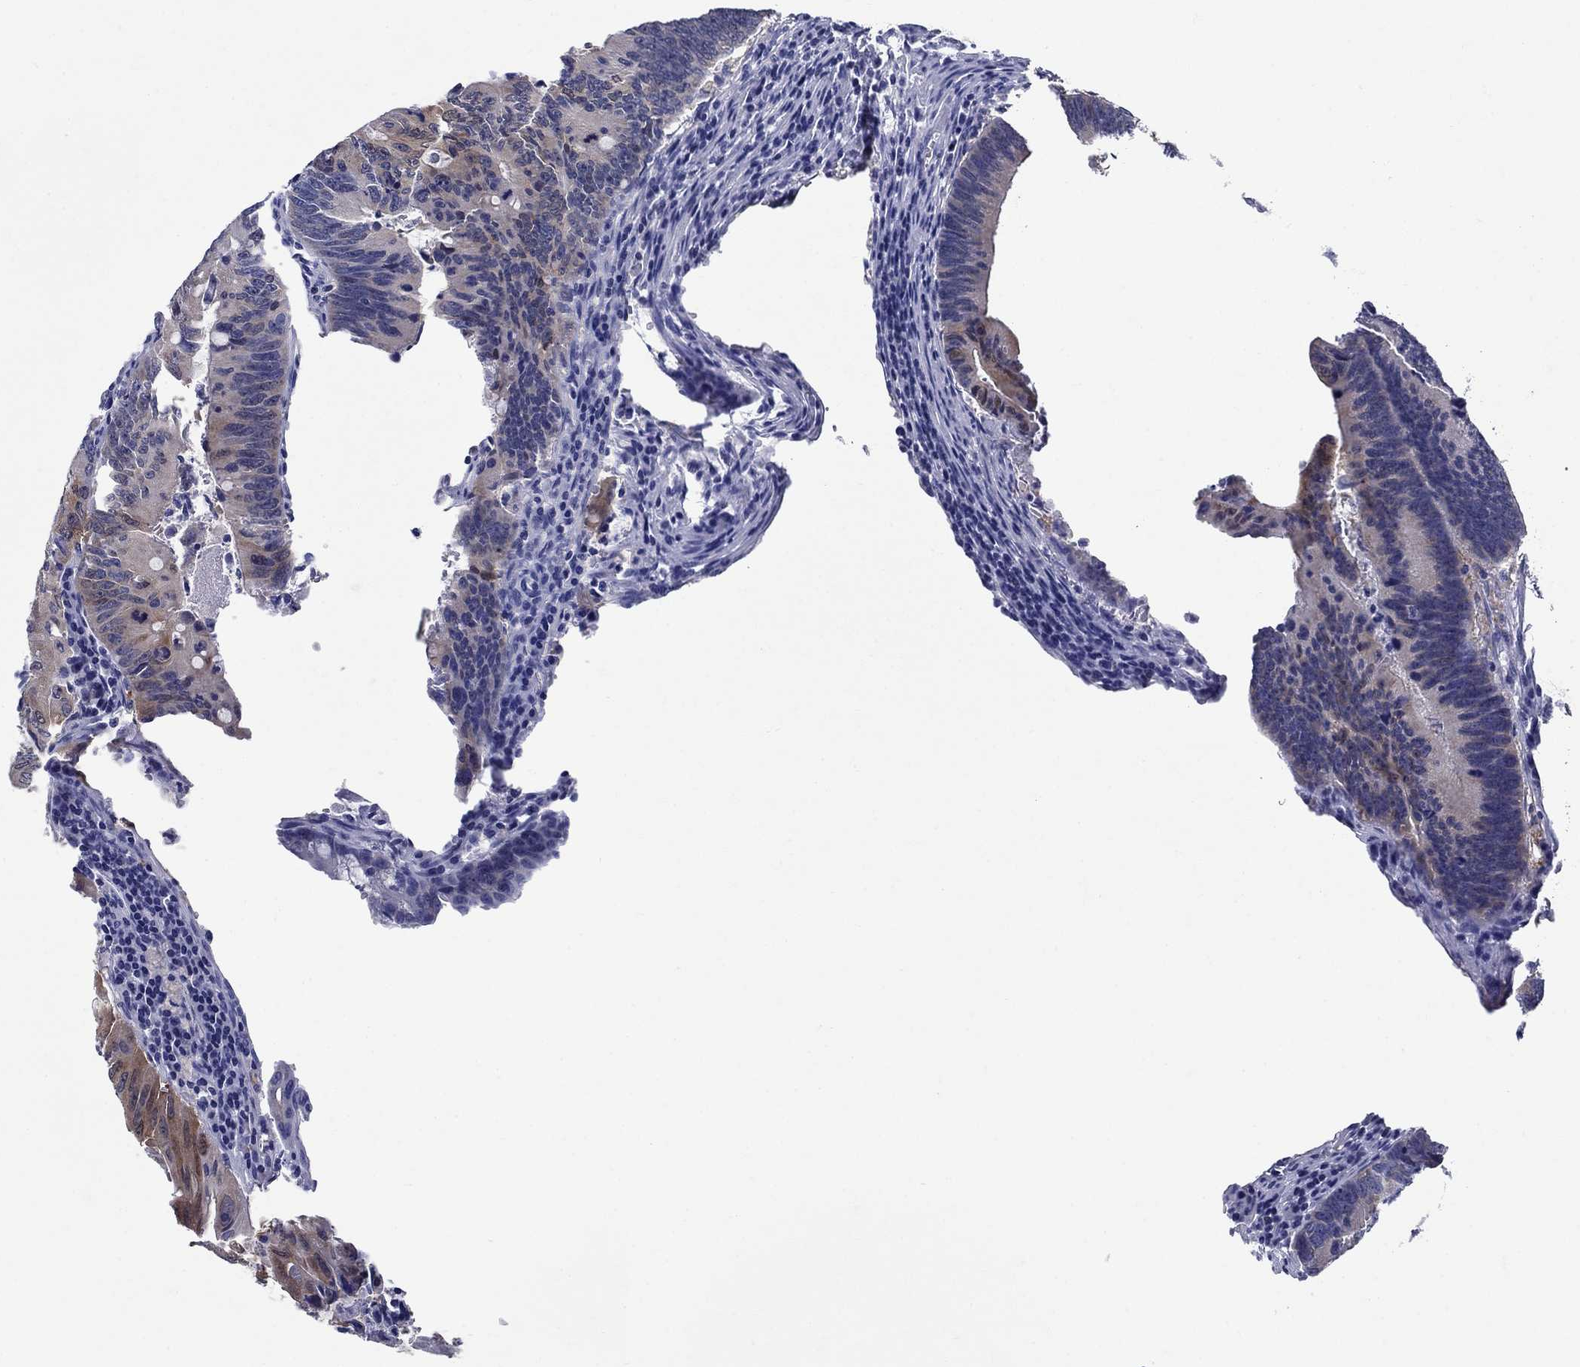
{"staining": {"intensity": "weak", "quantity": "<25%", "location": "cytoplasmic/membranous"}, "tissue": "colorectal cancer", "cell_type": "Tumor cells", "image_type": "cancer", "snomed": [{"axis": "morphology", "description": "Adenocarcinoma, NOS"}, {"axis": "topography", "description": "Colon"}], "caption": "Tumor cells are negative for brown protein staining in colorectal cancer (adenocarcinoma).", "gene": "SULT2B1", "patient": {"sex": "female", "age": 87}}